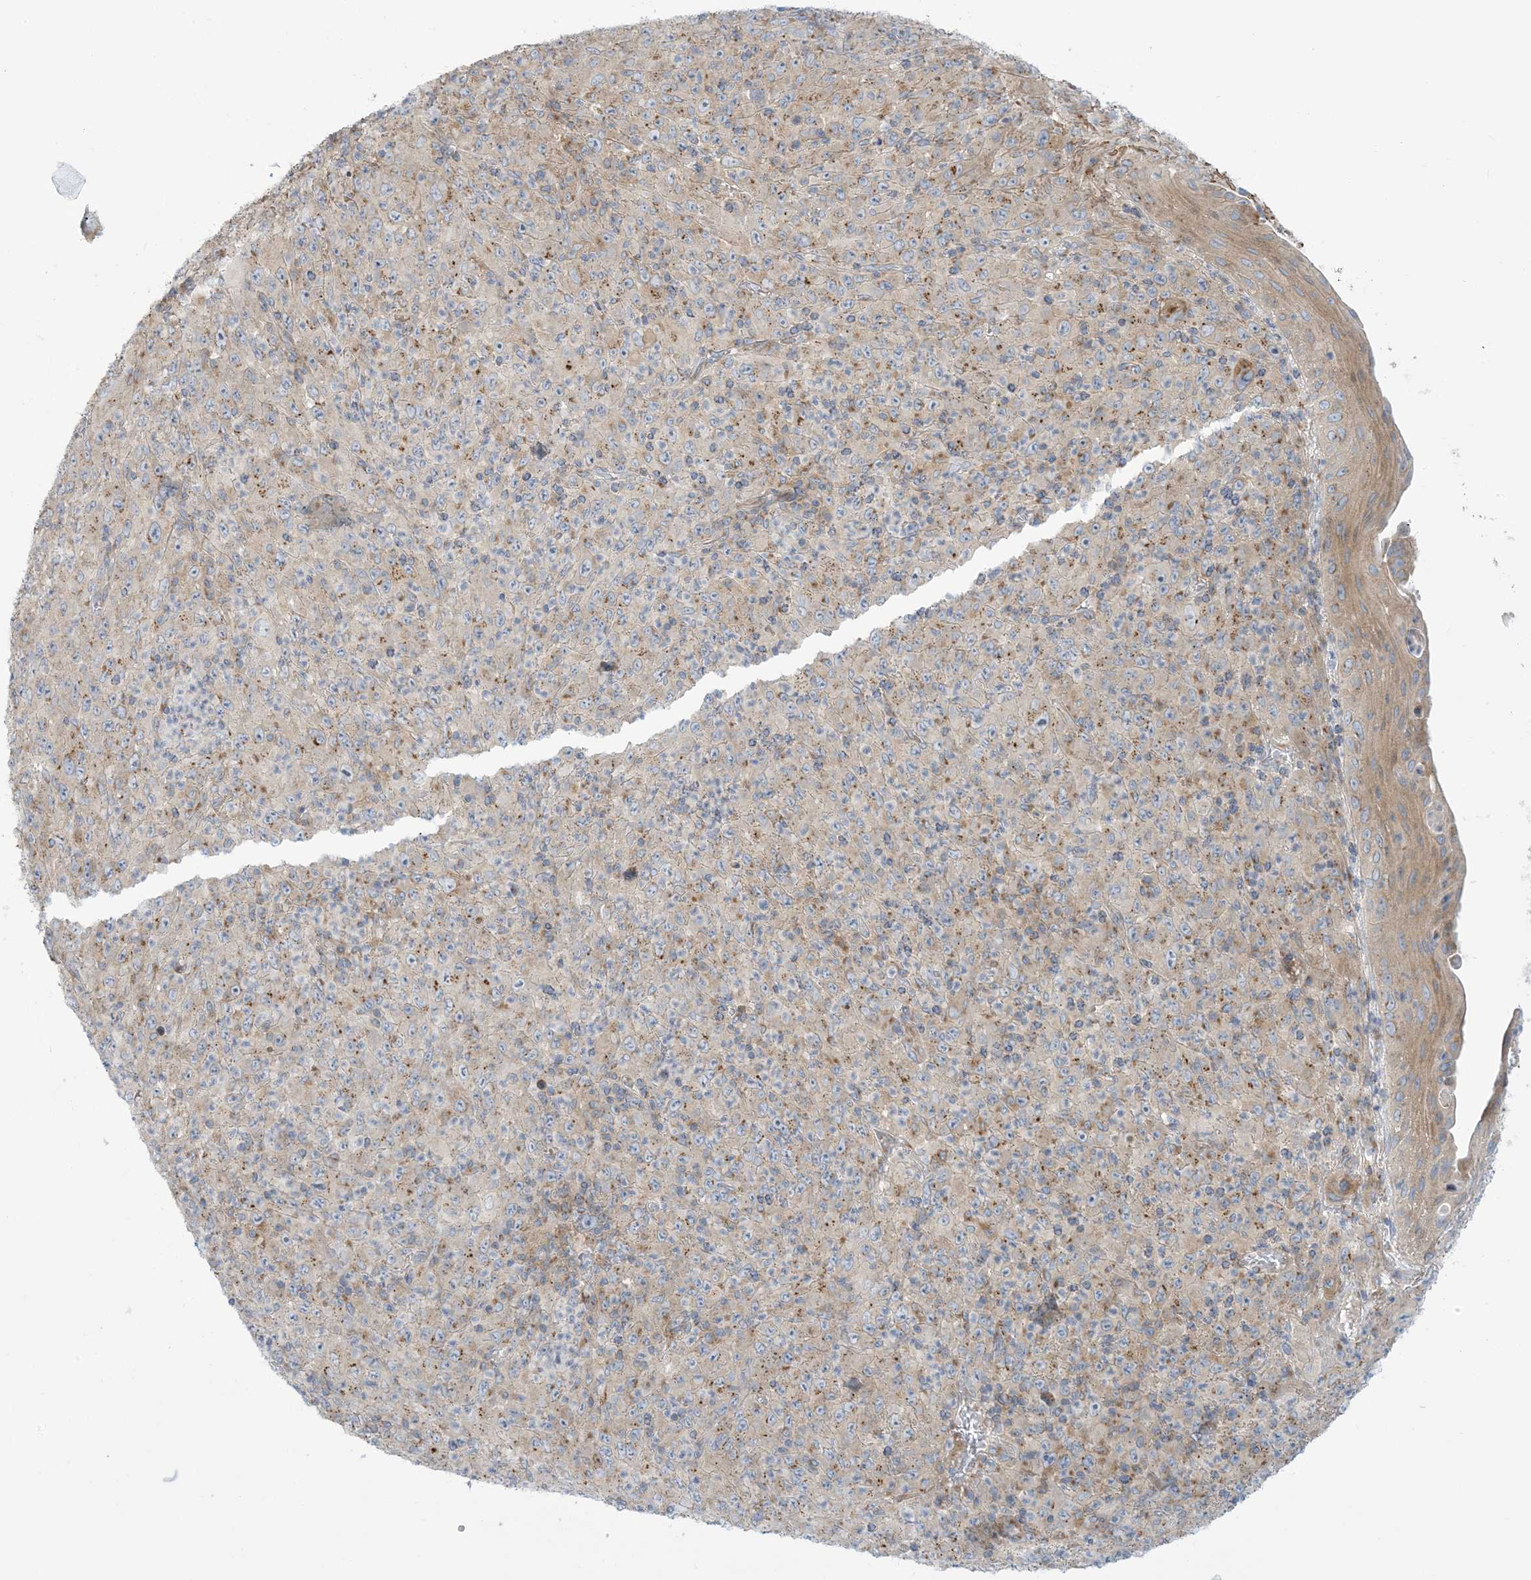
{"staining": {"intensity": "moderate", "quantity": "25%-75%", "location": "cytoplasmic/membranous"}, "tissue": "melanoma", "cell_type": "Tumor cells", "image_type": "cancer", "snomed": [{"axis": "morphology", "description": "Malignant melanoma, Metastatic site"}, {"axis": "topography", "description": "Skin"}], "caption": "Tumor cells reveal medium levels of moderate cytoplasmic/membranous staining in about 25%-75% of cells in human malignant melanoma (metastatic site). (DAB (3,3'-diaminobenzidine) = brown stain, brightfield microscopy at high magnification).", "gene": "AFTPH", "patient": {"sex": "female", "age": 56}}